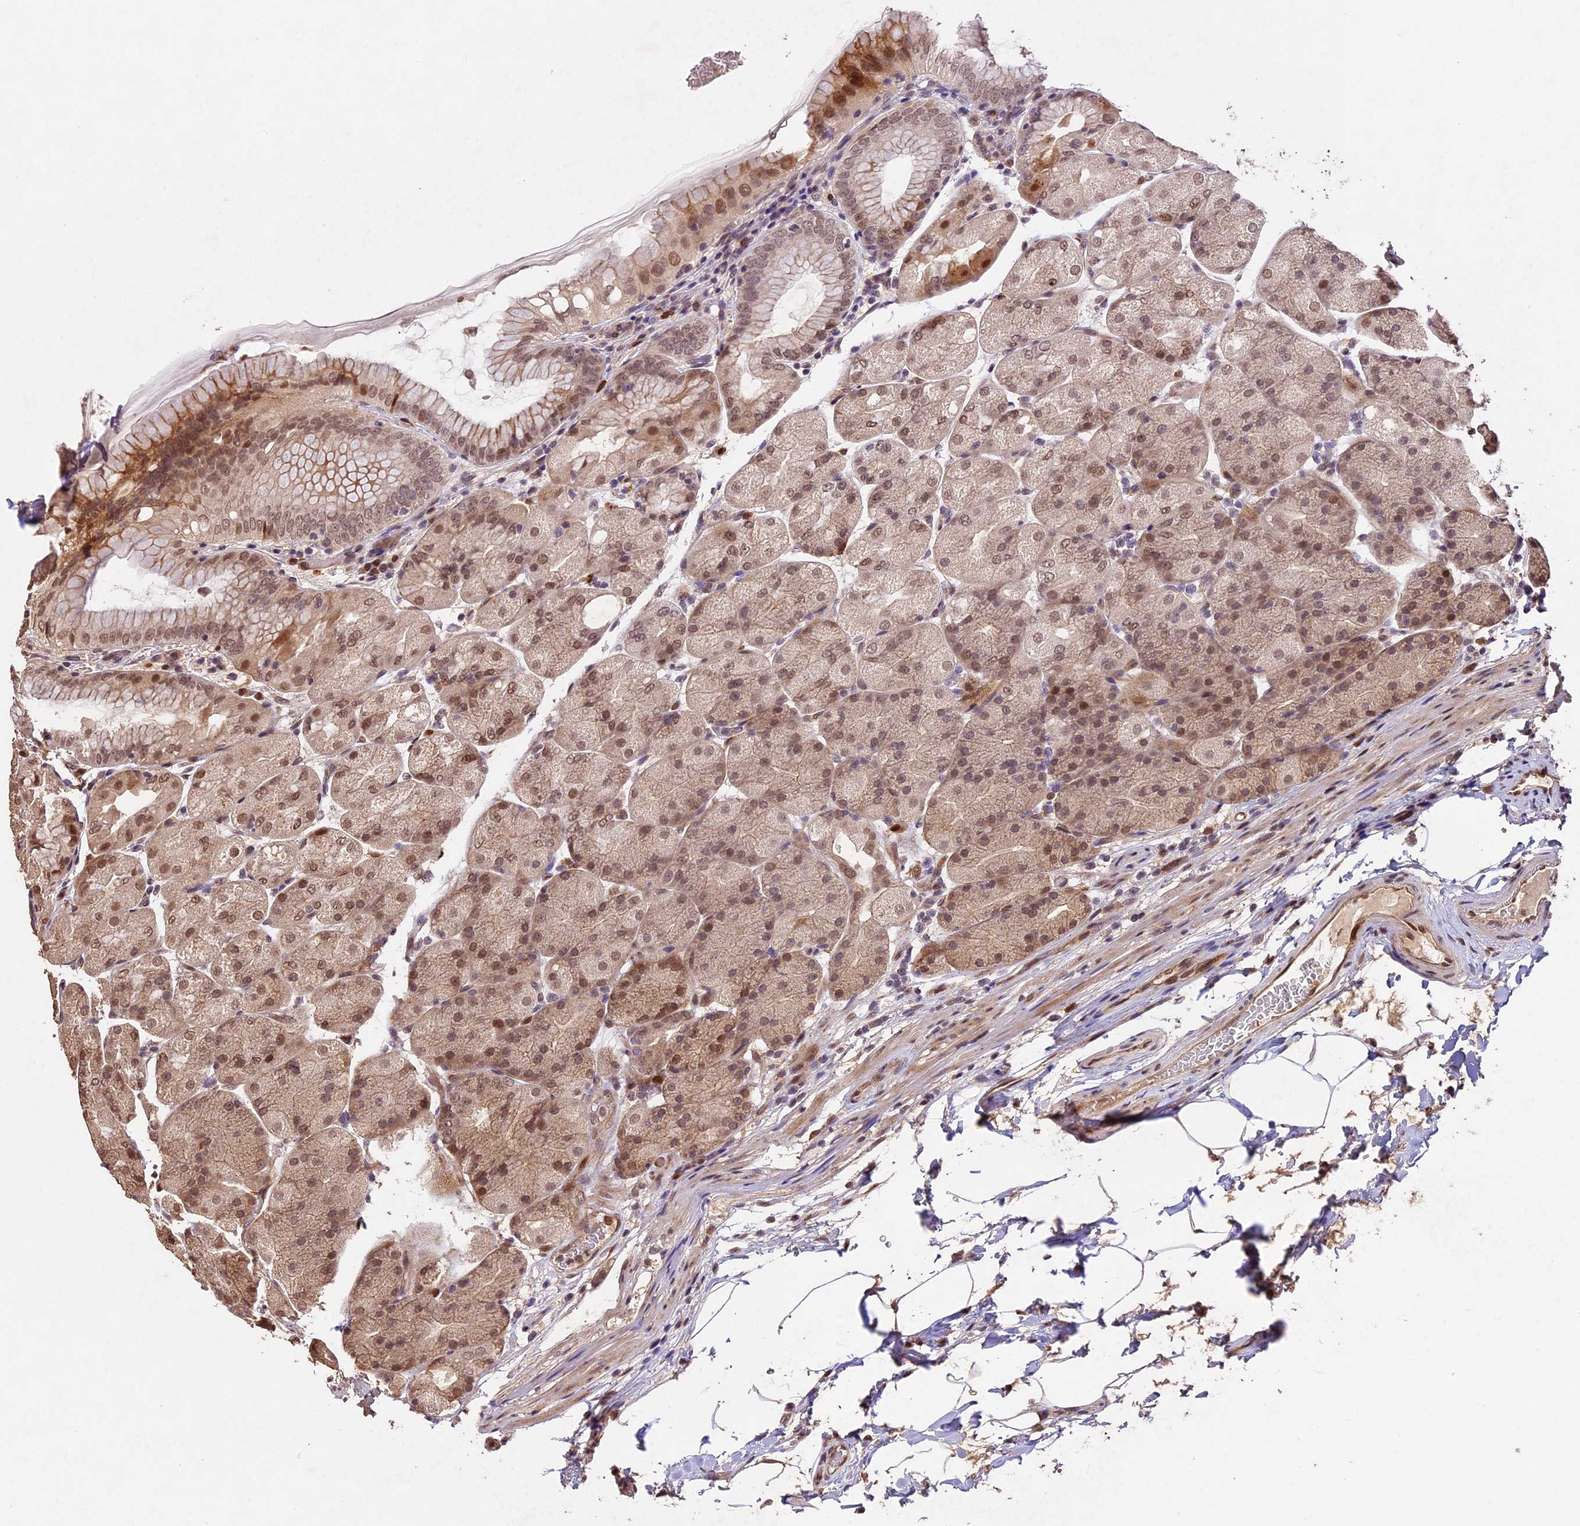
{"staining": {"intensity": "moderate", "quantity": ">75%", "location": "cytoplasmic/membranous,nuclear"}, "tissue": "stomach", "cell_type": "Glandular cells", "image_type": "normal", "snomed": [{"axis": "morphology", "description": "Normal tissue, NOS"}, {"axis": "topography", "description": "Stomach, upper"}, {"axis": "topography", "description": "Stomach, lower"}], "caption": "The immunohistochemical stain highlights moderate cytoplasmic/membranous,nuclear positivity in glandular cells of normal stomach.", "gene": "CDKN2AIP", "patient": {"sex": "male", "age": 62}}